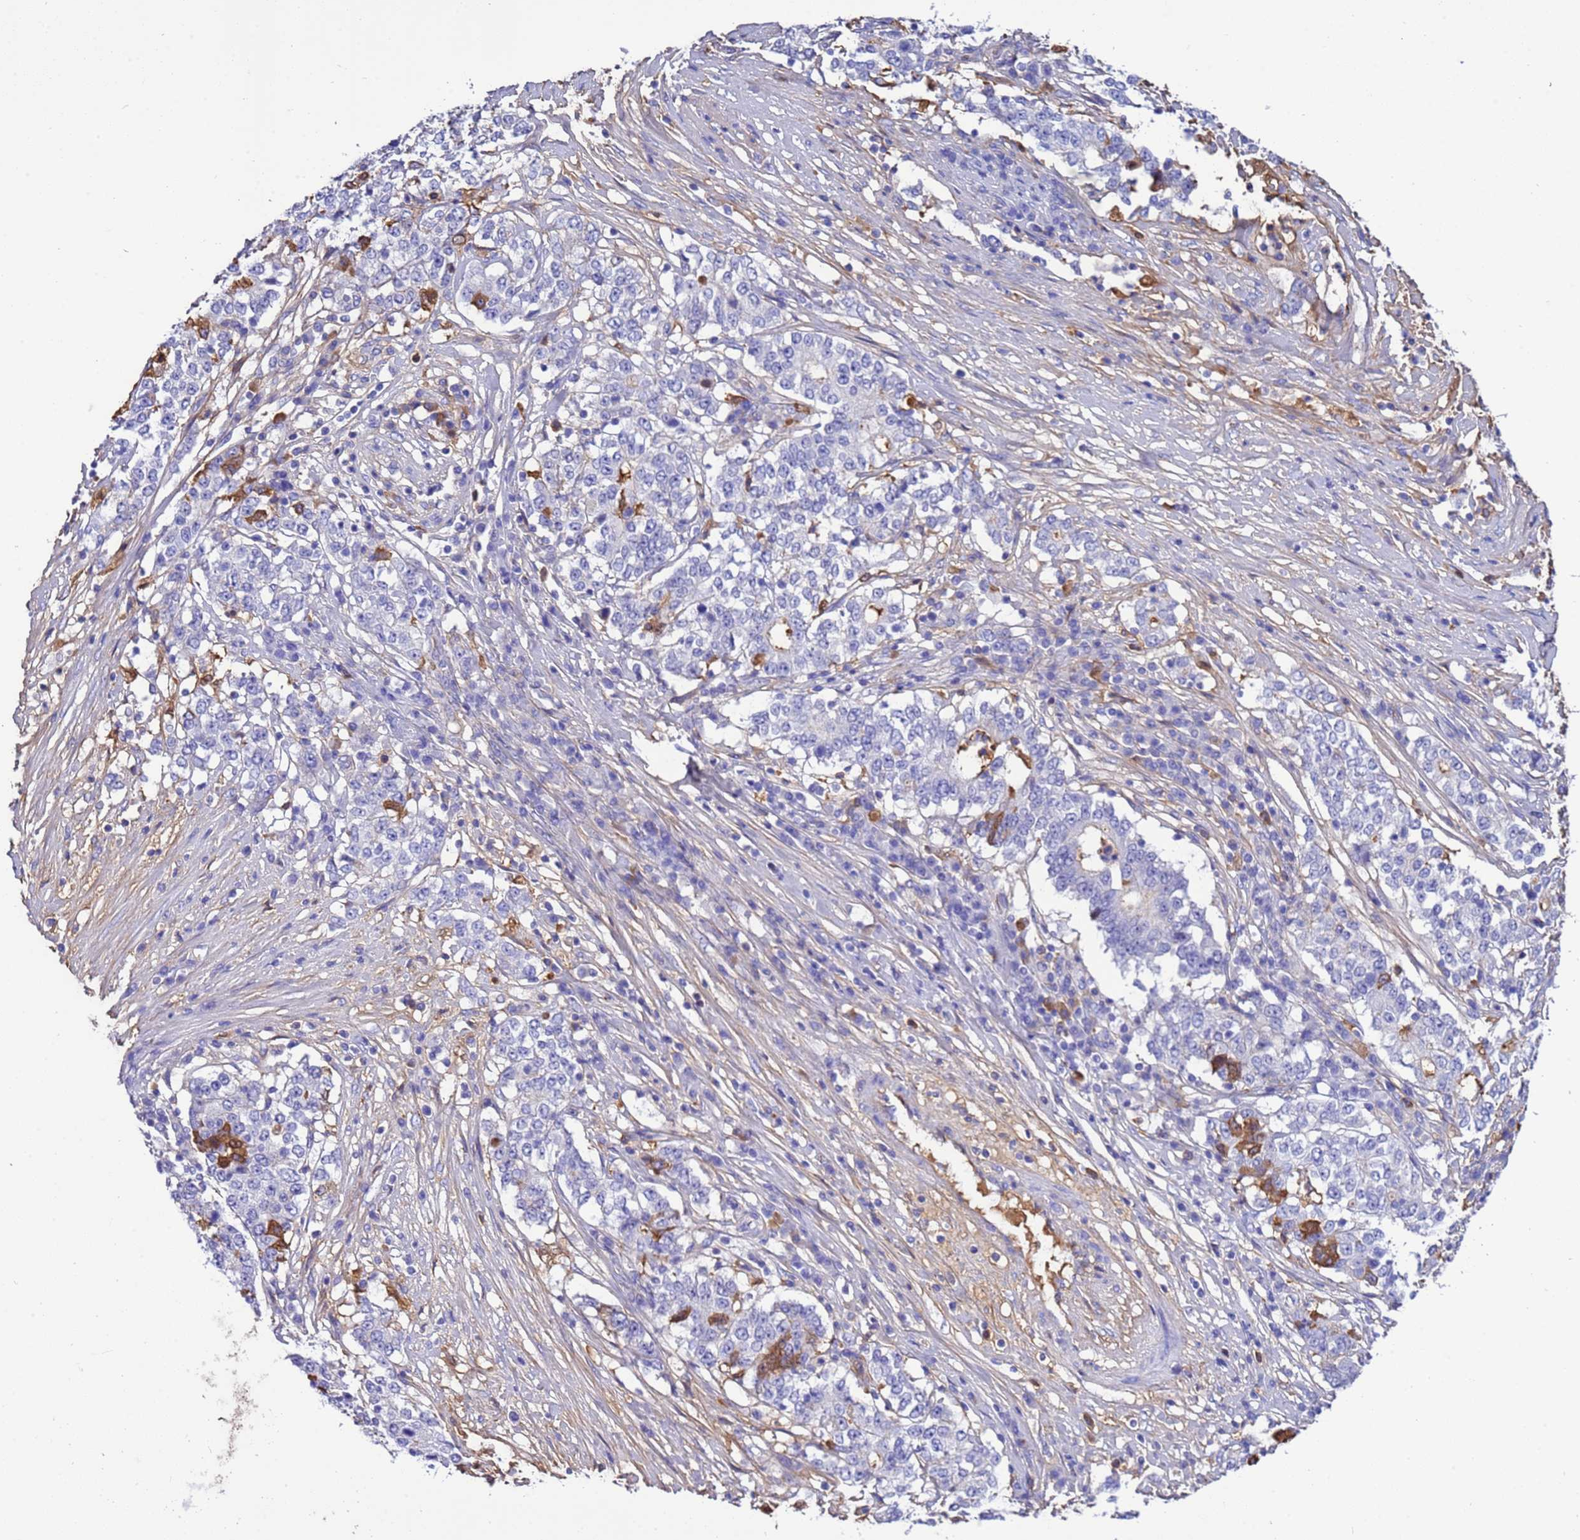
{"staining": {"intensity": "negative", "quantity": "none", "location": "none"}, "tissue": "stomach cancer", "cell_type": "Tumor cells", "image_type": "cancer", "snomed": [{"axis": "morphology", "description": "Adenocarcinoma, NOS"}, {"axis": "topography", "description": "Stomach"}], "caption": "Immunohistochemistry (IHC) of human adenocarcinoma (stomach) displays no positivity in tumor cells.", "gene": "H1-7", "patient": {"sex": "male", "age": 59}}